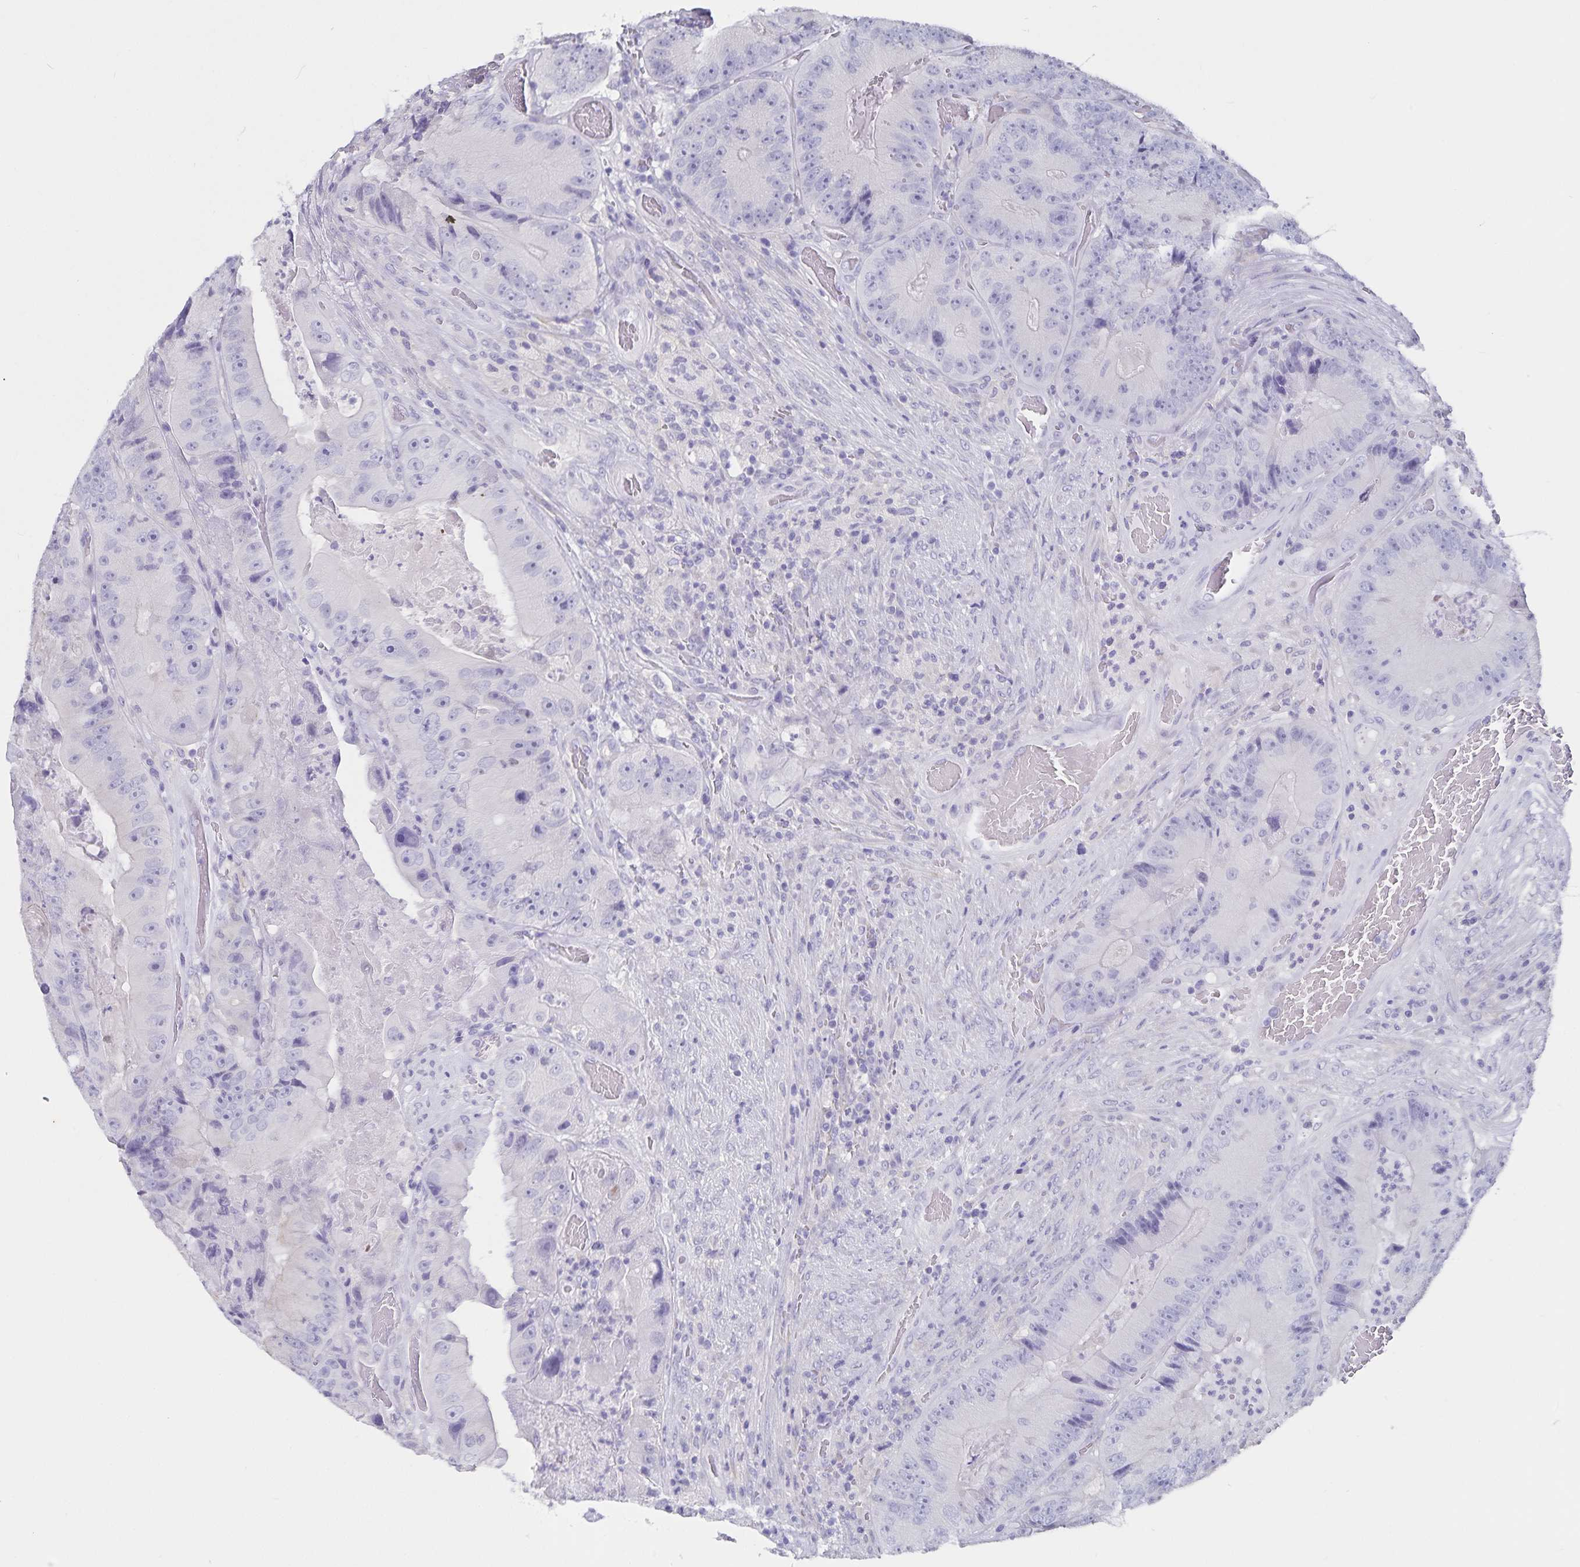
{"staining": {"intensity": "negative", "quantity": "none", "location": "none"}, "tissue": "colorectal cancer", "cell_type": "Tumor cells", "image_type": "cancer", "snomed": [{"axis": "morphology", "description": "Adenocarcinoma, NOS"}, {"axis": "topography", "description": "Colon"}], "caption": "This is a histopathology image of immunohistochemistry (IHC) staining of colorectal cancer (adenocarcinoma), which shows no expression in tumor cells.", "gene": "PLAC1", "patient": {"sex": "female", "age": 86}}